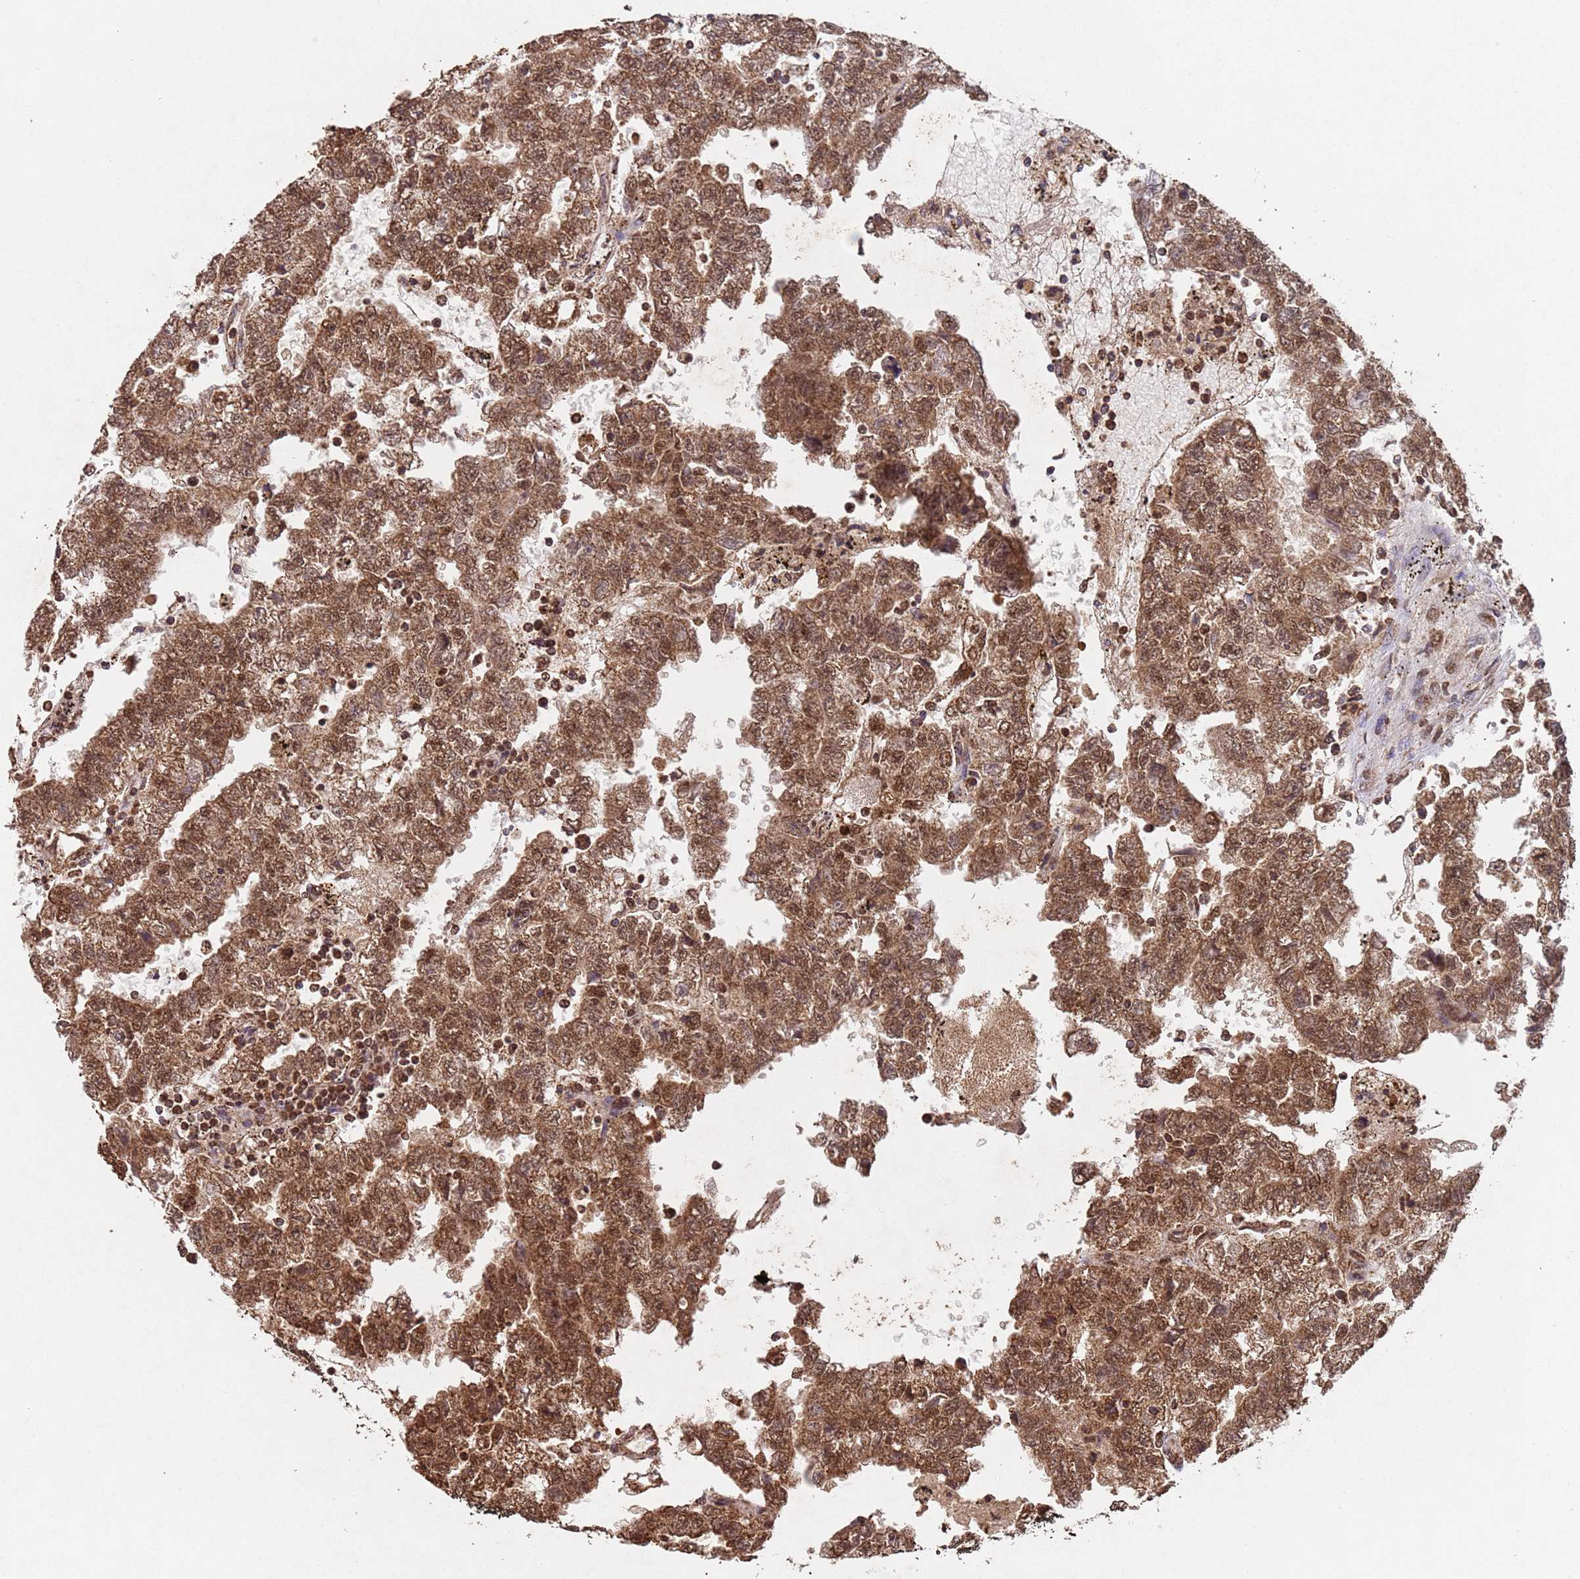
{"staining": {"intensity": "moderate", "quantity": ">75%", "location": "cytoplasmic/membranous,nuclear"}, "tissue": "testis cancer", "cell_type": "Tumor cells", "image_type": "cancer", "snomed": [{"axis": "morphology", "description": "Carcinoma, Embryonal, NOS"}, {"axis": "topography", "description": "Testis"}], "caption": "Protein expression analysis of human testis embryonal carcinoma reveals moderate cytoplasmic/membranous and nuclear staining in approximately >75% of tumor cells.", "gene": "HDAC10", "patient": {"sex": "male", "age": 25}}